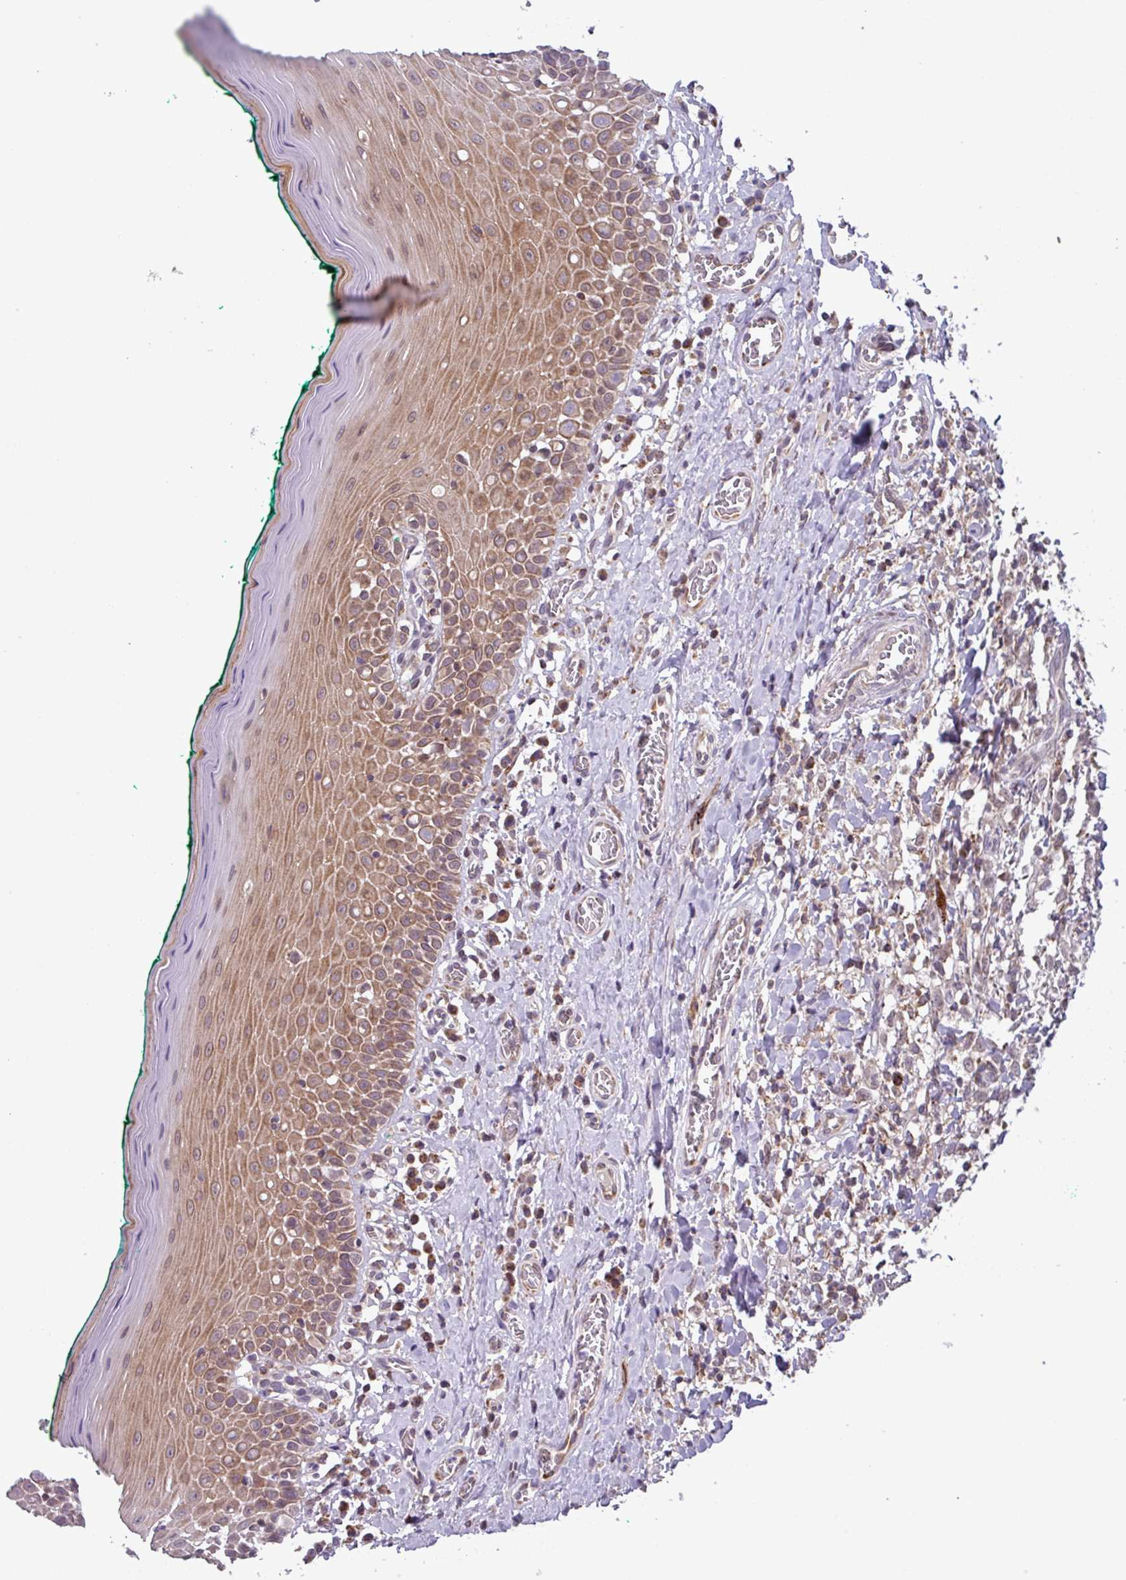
{"staining": {"intensity": "moderate", "quantity": ">75%", "location": "cytoplasmic/membranous"}, "tissue": "oral mucosa", "cell_type": "Squamous epithelial cells", "image_type": "normal", "snomed": [{"axis": "morphology", "description": "Normal tissue, NOS"}, {"axis": "topography", "description": "Oral tissue"}], "caption": "Immunohistochemistry (DAB (3,3'-diaminobenzidine)) staining of benign oral mucosa displays moderate cytoplasmic/membranous protein positivity in about >75% of squamous epithelial cells. (DAB (3,3'-diaminobenzidine) IHC with brightfield microscopy, high magnification).", "gene": "AKIRIN1", "patient": {"sex": "female", "age": 83}}